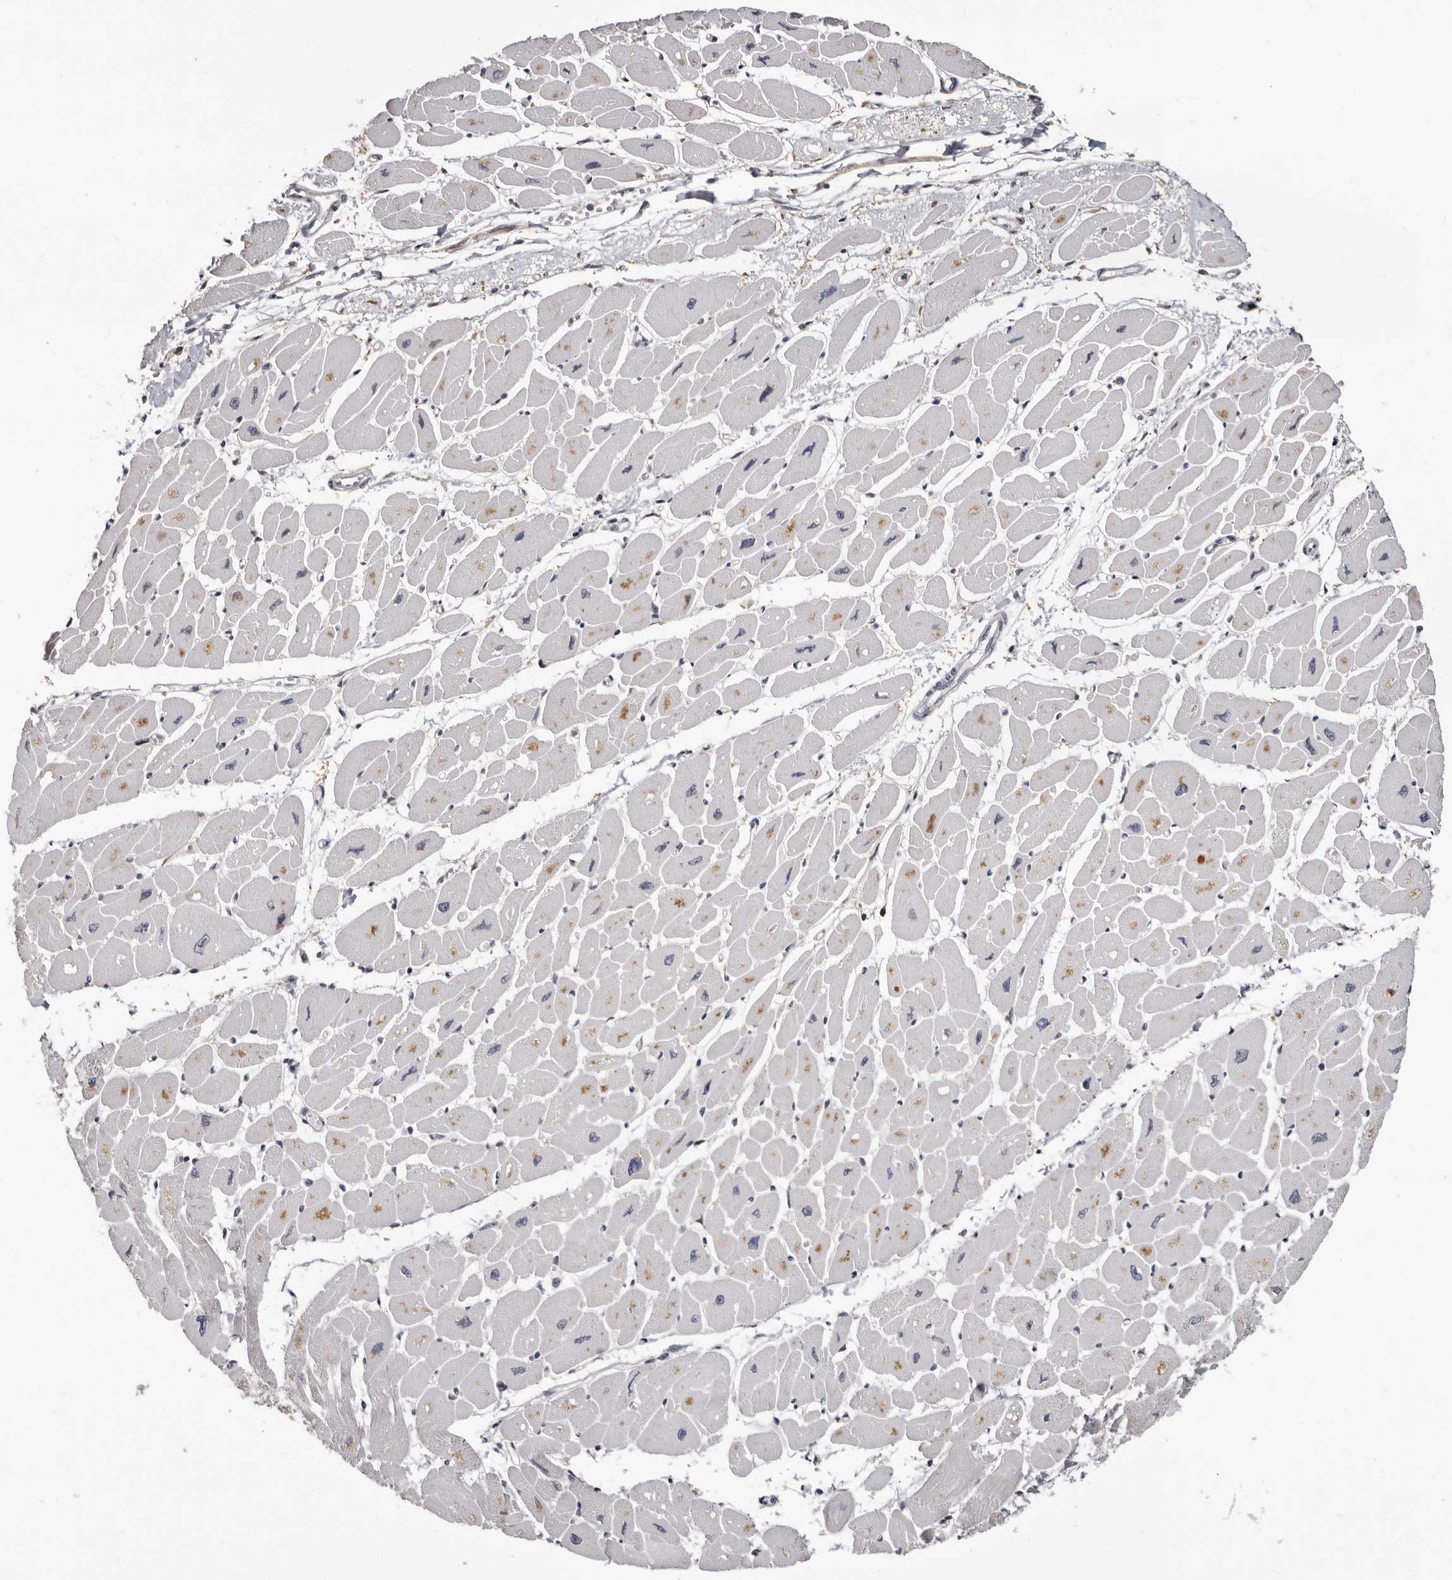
{"staining": {"intensity": "weak", "quantity": "<25%", "location": "cytoplasmic/membranous"}, "tissue": "heart muscle", "cell_type": "Cardiomyocytes", "image_type": "normal", "snomed": [{"axis": "morphology", "description": "Normal tissue, NOS"}, {"axis": "topography", "description": "Heart"}], "caption": "This is a photomicrograph of immunohistochemistry (IHC) staining of normal heart muscle, which shows no staining in cardiomyocytes.", "gene": "KHDRBS2", "patient": {"sex": "female", "age": 54}}